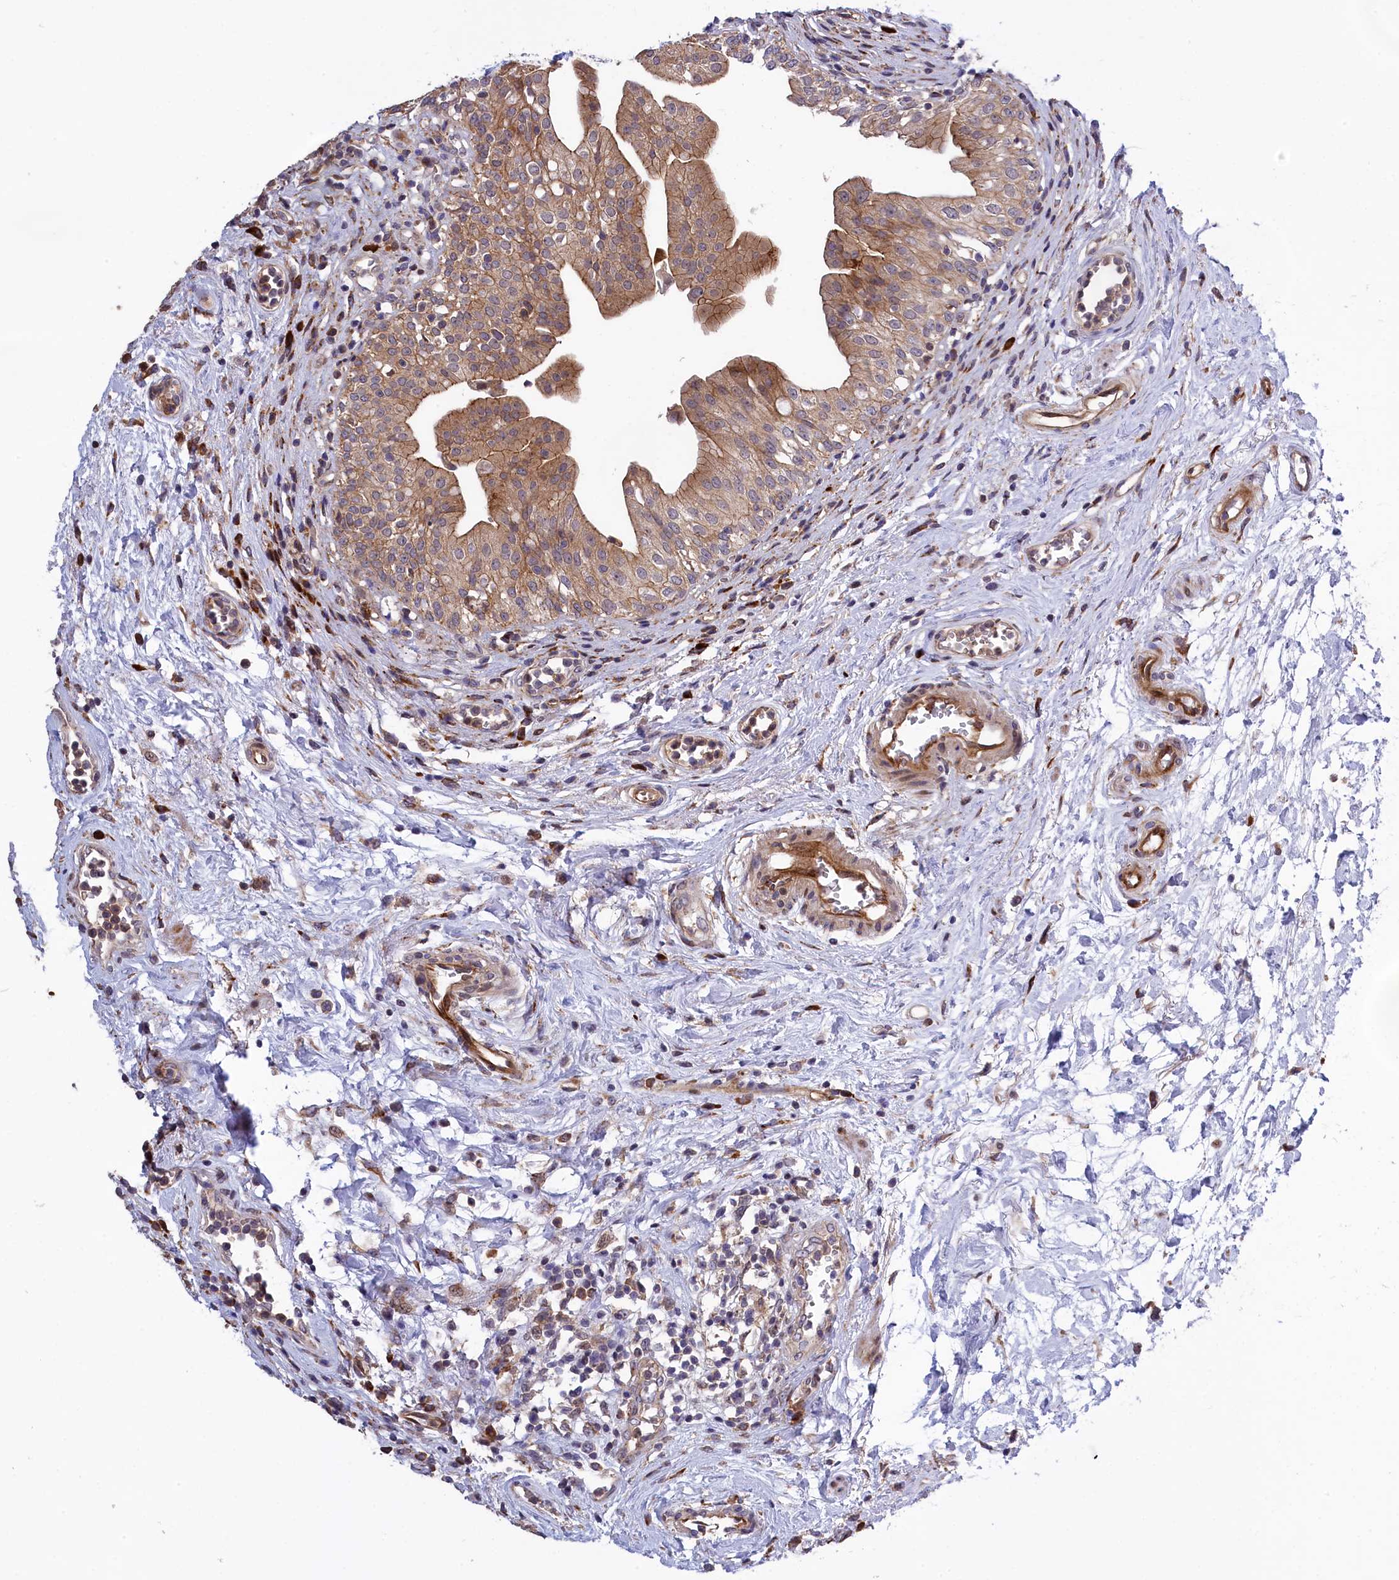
{"staining": {"intensity": "moderate", "quantity": "<25%", "location": "cytoplasmic/membranous"}, "tissue": "urinary bladder", "cell_type": "Urothelial cells", "image_type": "normal", "snomed": [{"axis": "morphology", "description": "Normal tissue, NOS"}, {"axis": "morphology", "description": "Inflammation, NOS"}, {"axis": "topography", "description": "Urinary bladder"}], "caption": "Moderate cytoplasmic/membranous staining is appreciated in approximately <25% of urothelial cells in benign urinary bladder.", "gene": "DDX60L", "patient": {"sex": "male", "age": 63}}